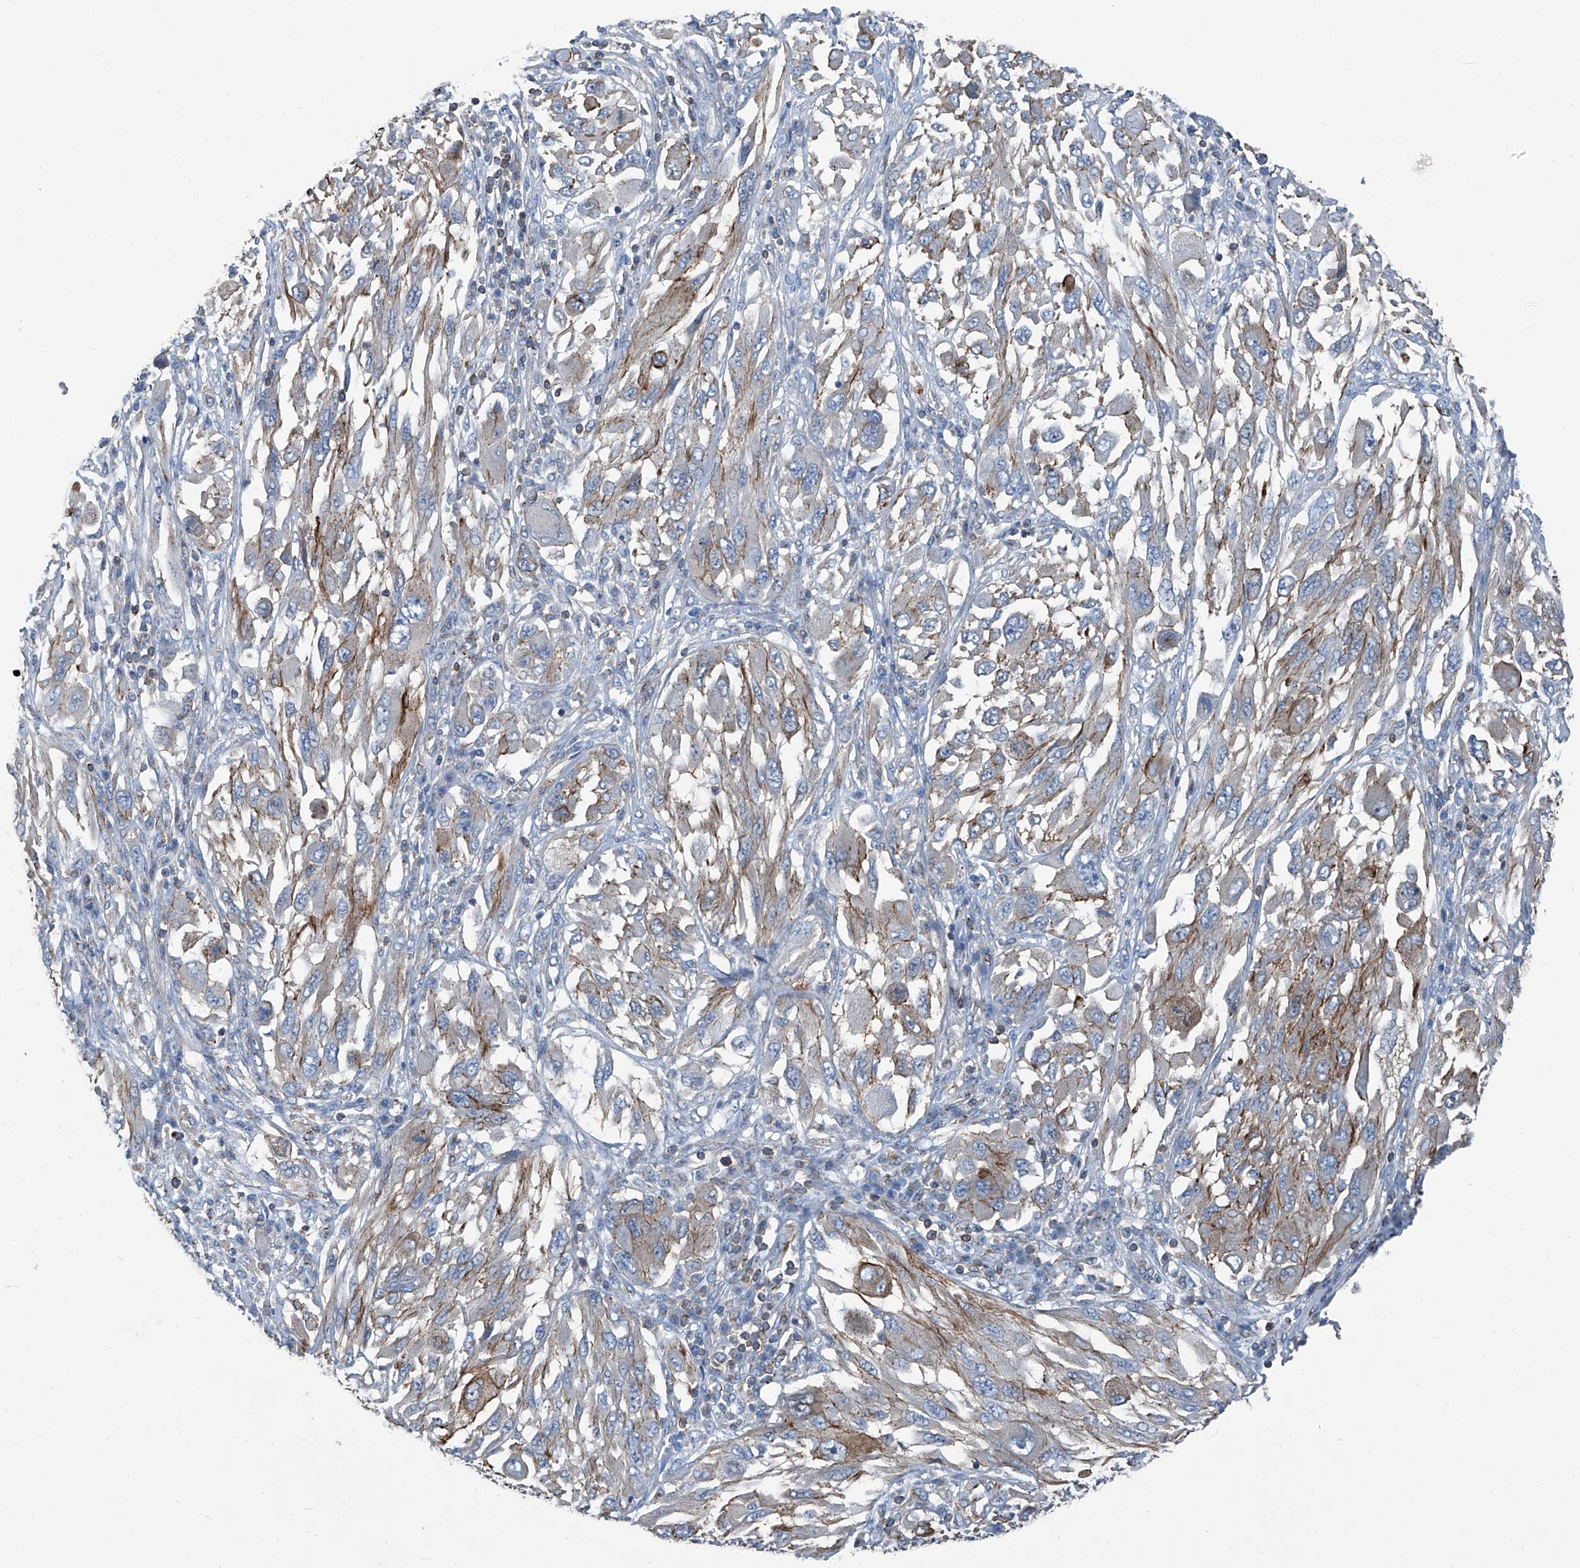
{"staining": {"intensity": "weak", "quantity": "<25%", "location": "cytoplasmic/membranous"}, "tissue": "melanoma", "cell_type": "Tumor cells", "image_type": "cancer", "snomed": [{"axis": "morphology", "description": "Malignant melanoma, NOS"}, {"axis": "topography", "description": "Skin"}], "caption": "Immunohistochemistry micrograph of neoplastic tissue: human malignant melanoma stained with DAB (3,3'-diaminobenzidine) demonstrates no significant protein expression in tumor cells.", "gene": "SEPTIN7", "patient": {"sex": "female", "age": 91}}